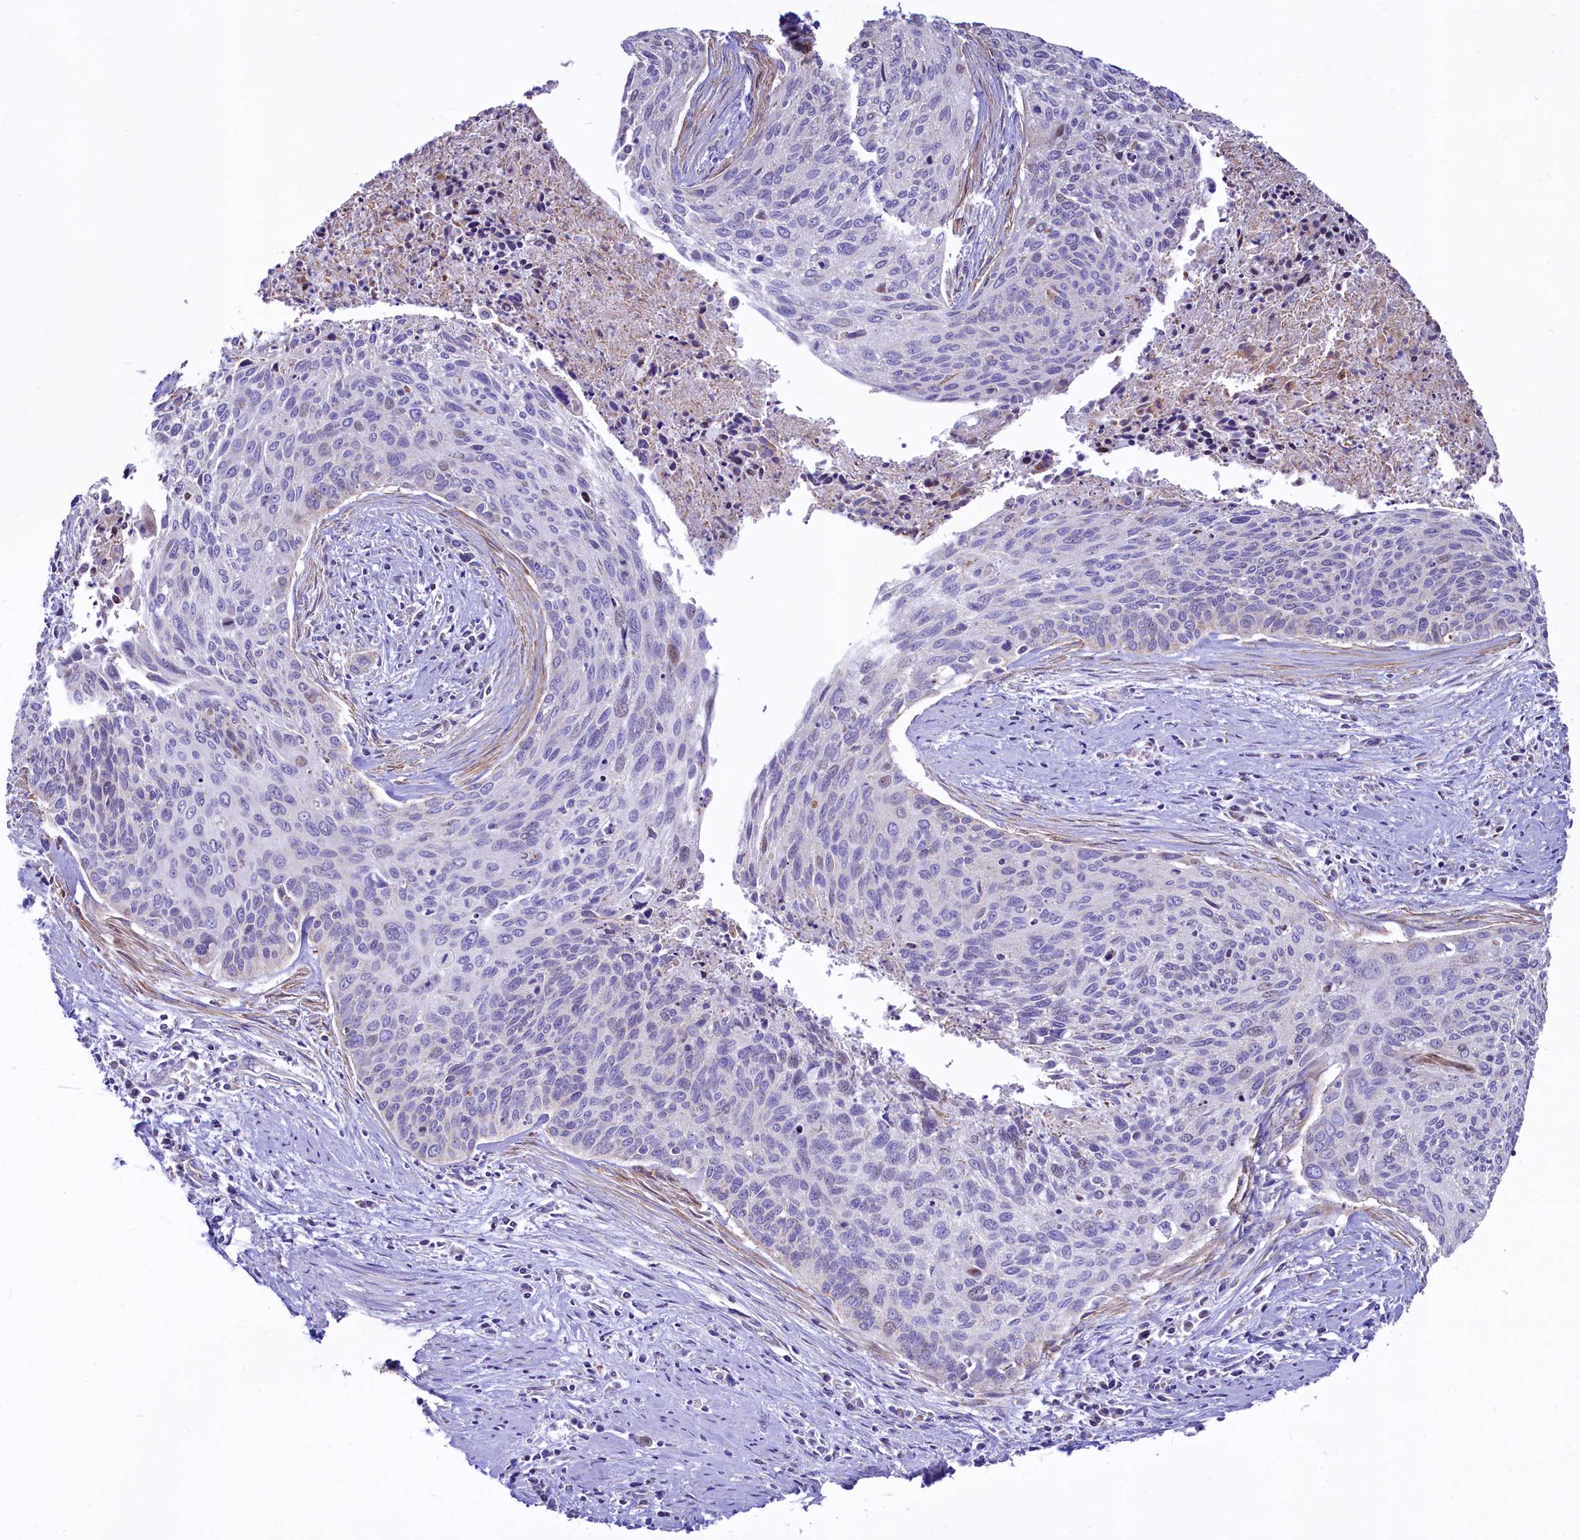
{"staining": {"intensity": "negative", "quantity": "none", "location": "none"}, "tissue": "cervical cancer", "cell_type": "Tumor cells", "image_type": "cancer", "snomed": [{"axis": "morphology", "description": "Squamous cell carcinoma, NOS"}, {"axis": "topography", "description": "Cervix"}], "caption": "This is an immunohistochemistry histopathology image of cervical cancer (squamous cell carcinoma). There is no staining in tumor cells.", "gene": "VWCE", "patient": {"sex": "female", "age": 55}}